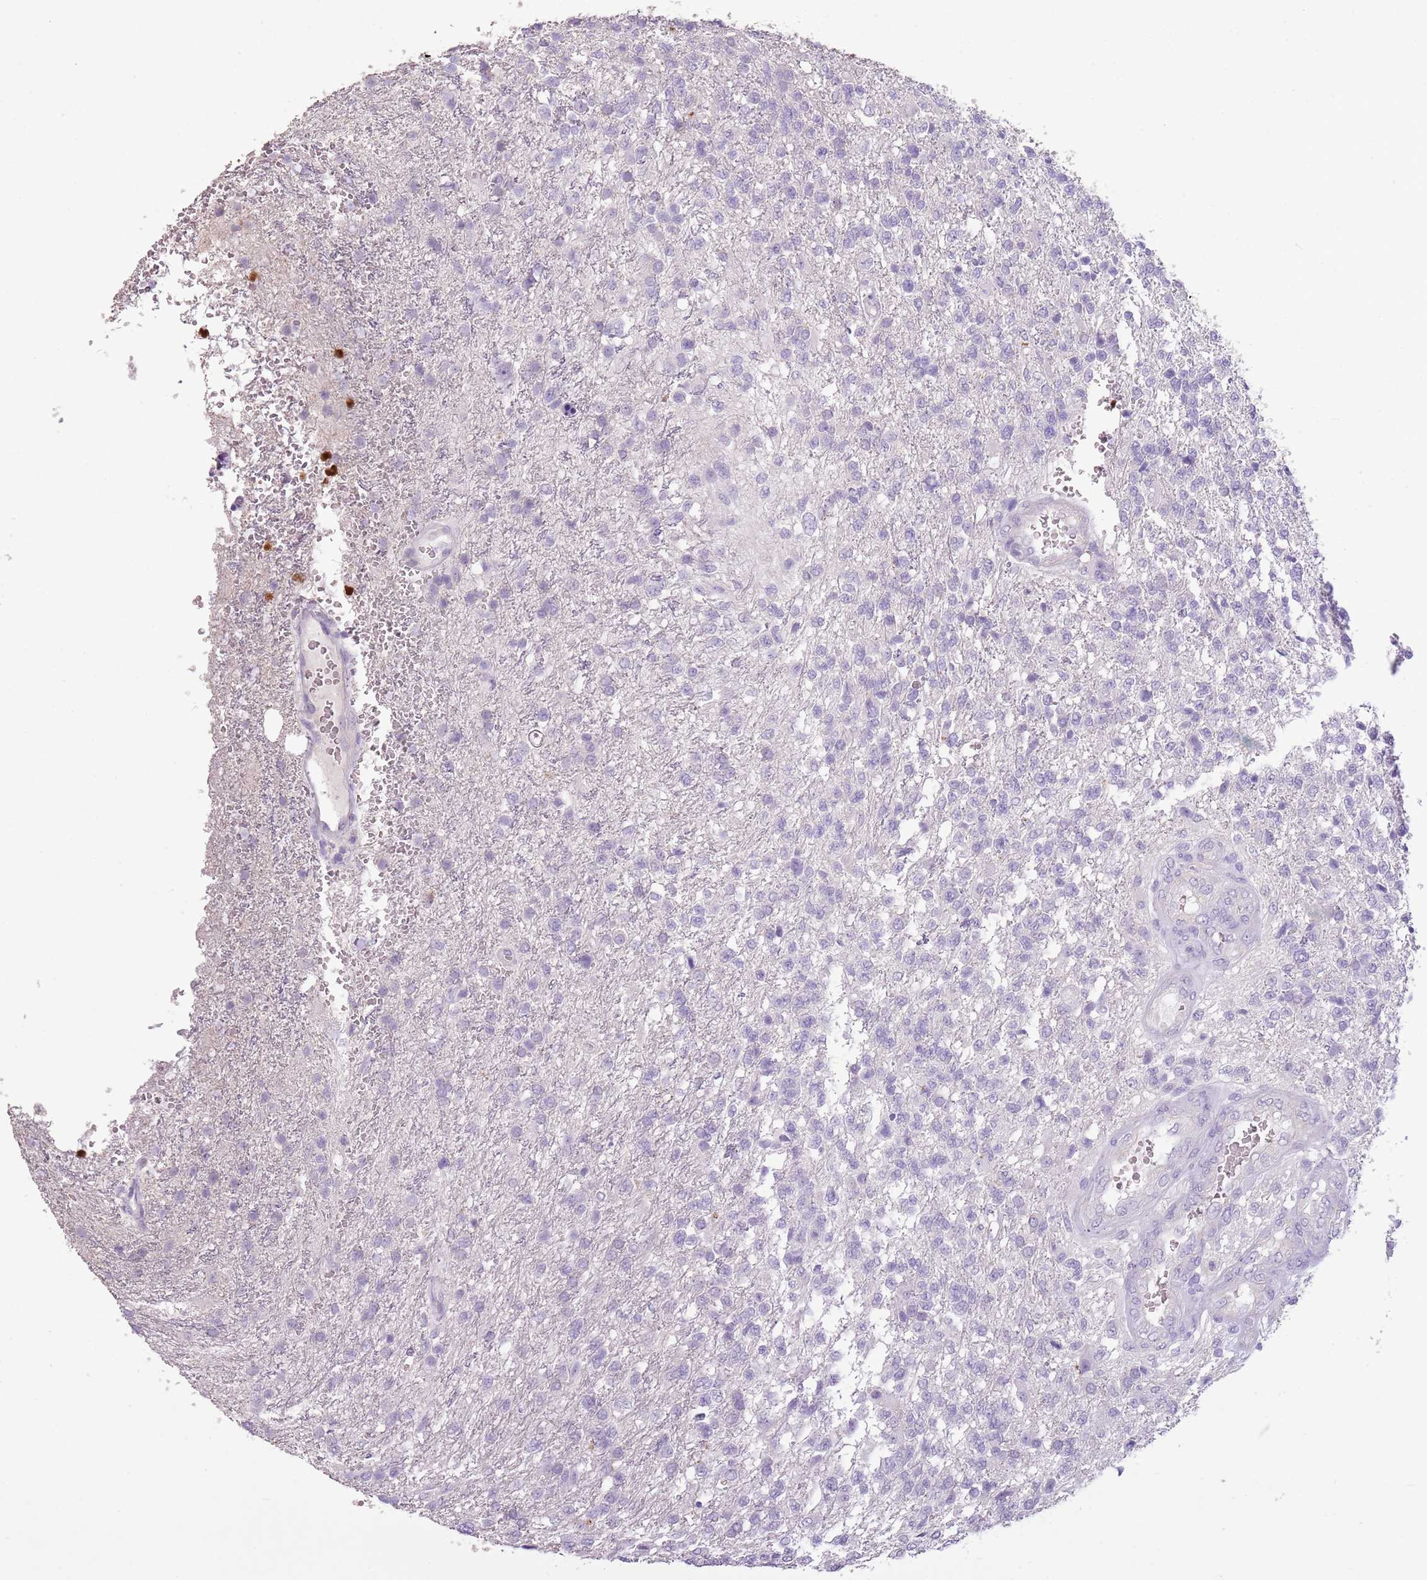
{"staining": {"intensity": "negative", "quantity": "none", "location": "none"}, "tissue": "glioma", "cell_type": "Tumor cells", "image_type": "cancer", "snomed": [{"axis": "morphology", "description": "Glioma, malignant, High grade"}, {"axis": "topography", "description": "Brain"}], "caption": "A high-resolution micrograph shows immunohistochemistry (IHC) staining of glioma, which exhibits no significant staining in tumor cells.", "gene": "CELF6", "patient": {"sex": "male", "age": 56}}